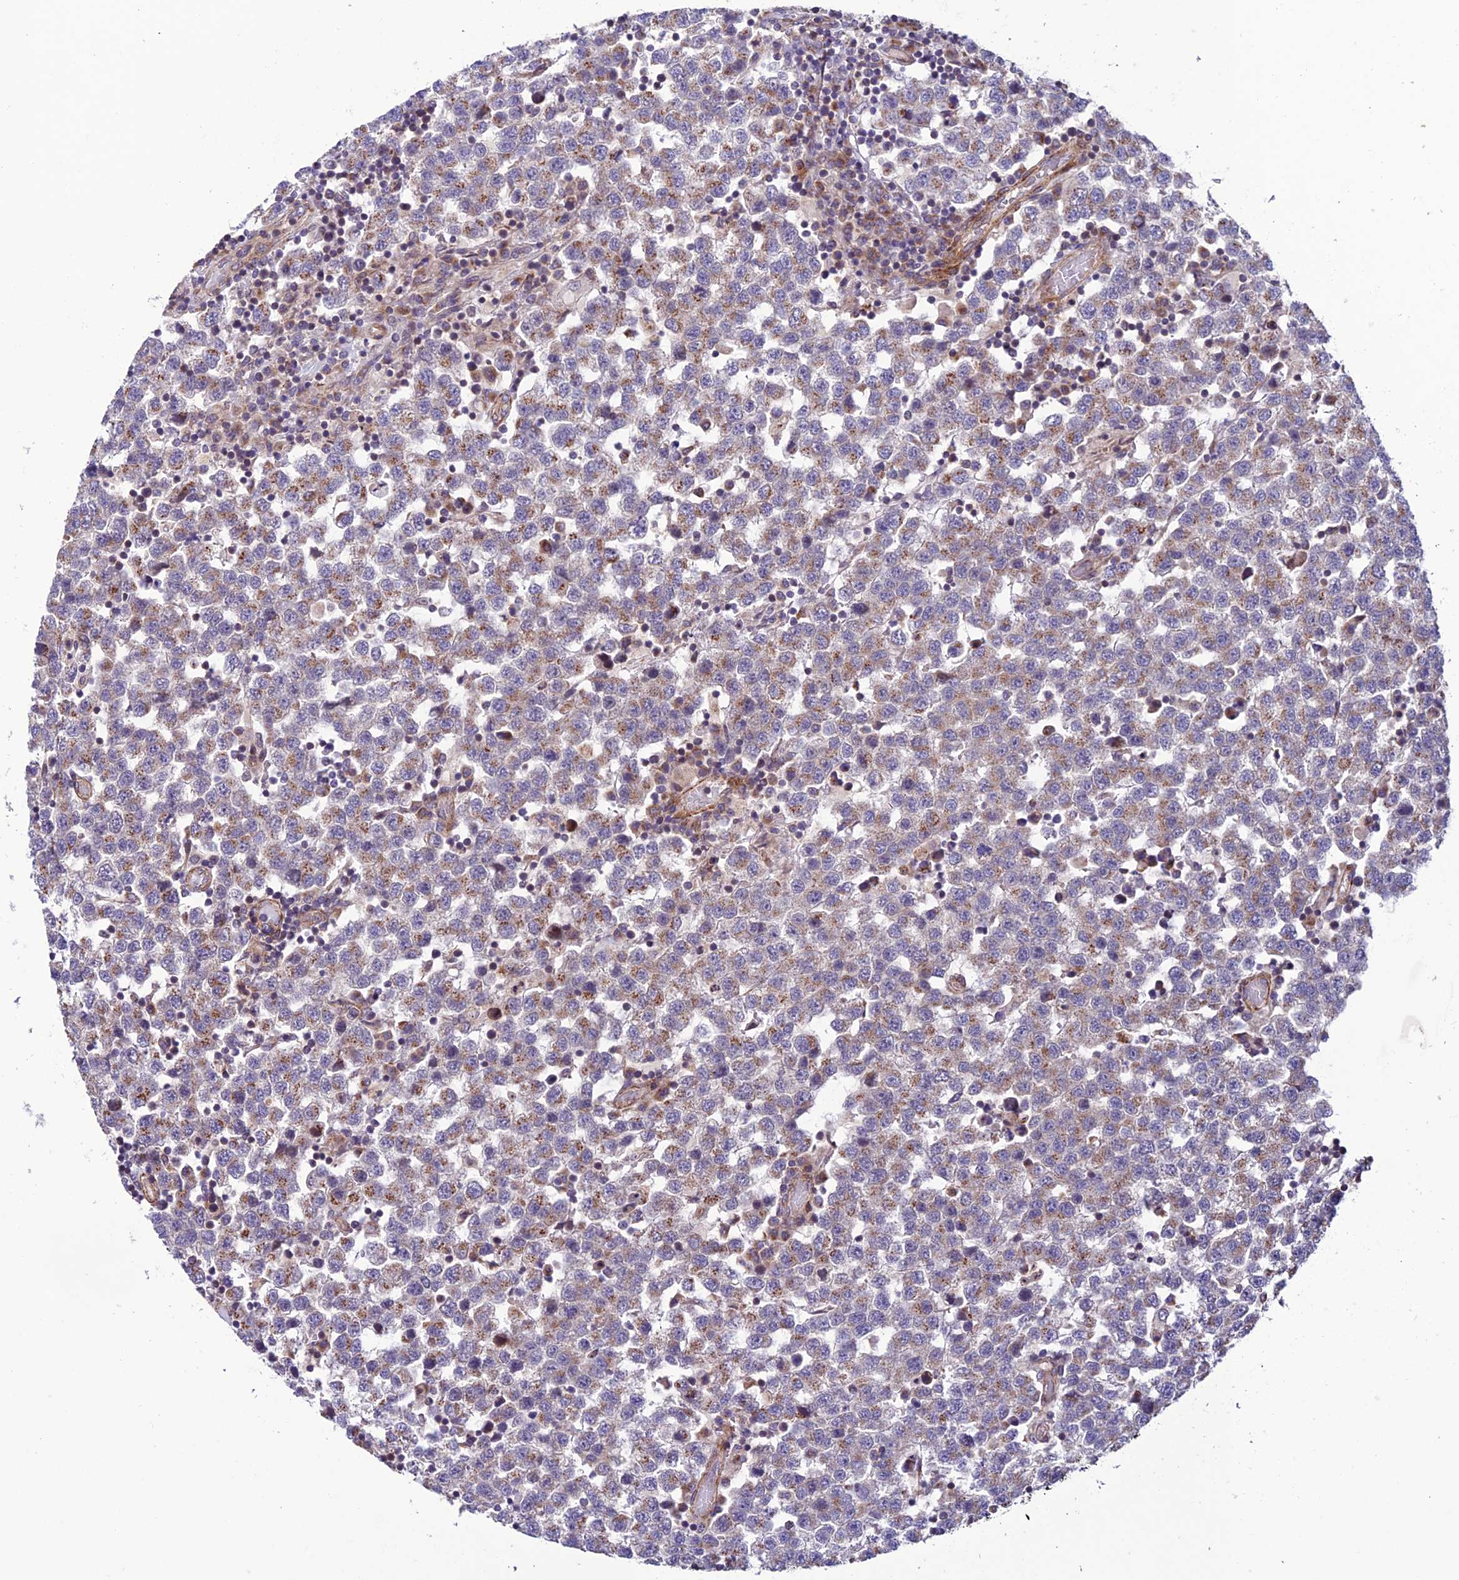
{"staining": {"intensity": "weak", "quantity": ">75%", "location": "cytoplasmic/membranous"}, "tissue": "testis cancer", "cell_type": "Tumor cells", "image_type": "cancer", "snomed": [{"axis": "morphology", "description": "Seminoma, NOS"}, {"axis": "topography", "description": "Testis"}], "caption": "The image shows a brown stain indicating the presence of a protein in the cytoplasmic/membranous of tumor cells in testis cancer (seminoma). The protein is stained brown, and the nuclei are stained in blue (DAB (3,3'-diaminobenzidine) IHC with brightfield microscopy, high magnification).", "gene": "TNIP3", "patient": {"sex": "male", "age": 34}}